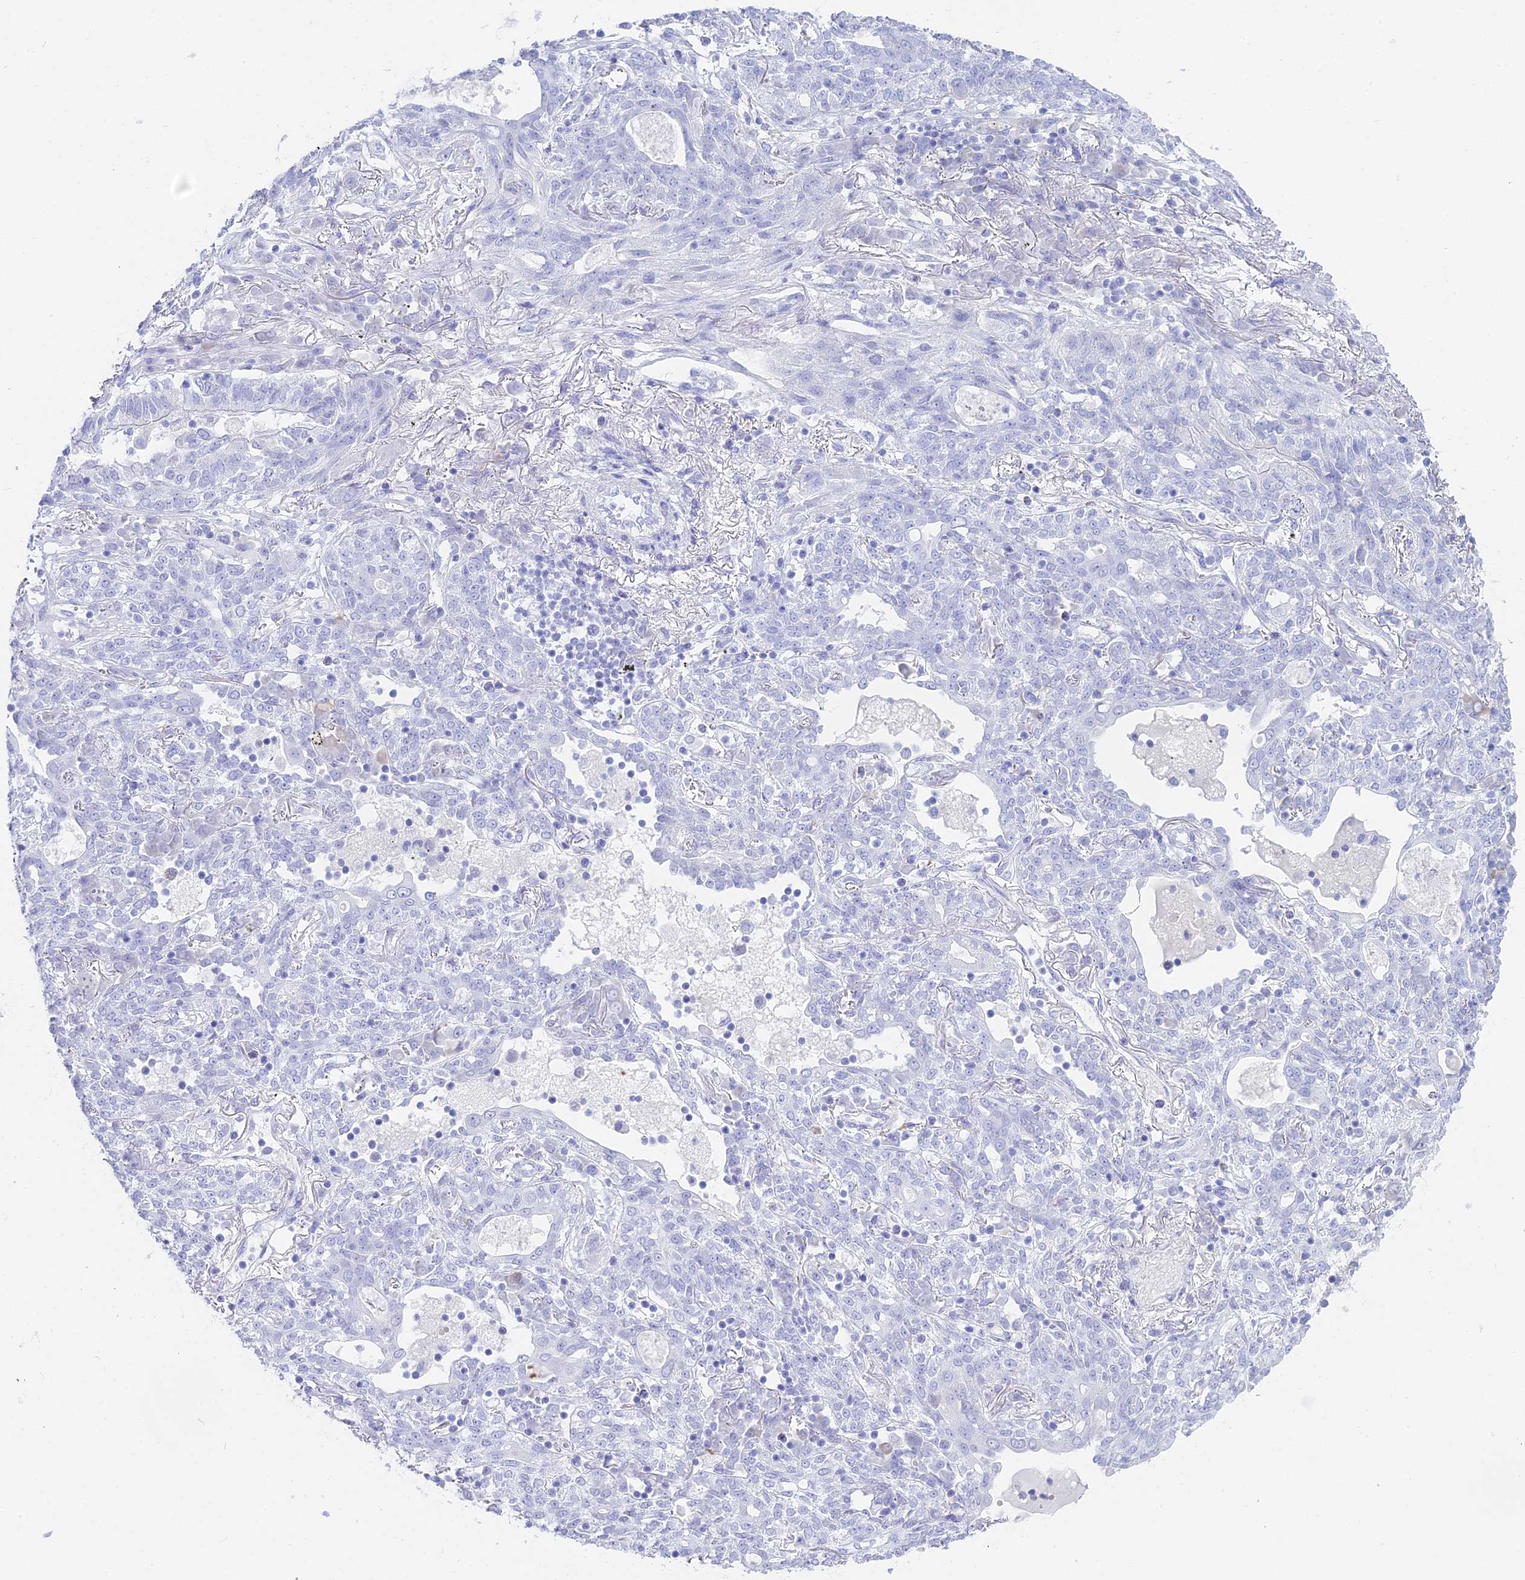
{"staining": {"intensity": "negative", "quantity": "none", "location": "none"}, "tissue": "lung cancer", "cell_type": "Tumor cells", "image_type": "cancer", "snomed": [{"axis": "morphology", "description": "Squamous cell carcinoma, NOS"}, {"axis": "topography", "description": "Lung"}], "caption": "Tumor cells are negative for brown protein staining in squamous cell carcinoma (lung).", "gene": "CGB2", "patient": {"sex": "female", "age": 70}}